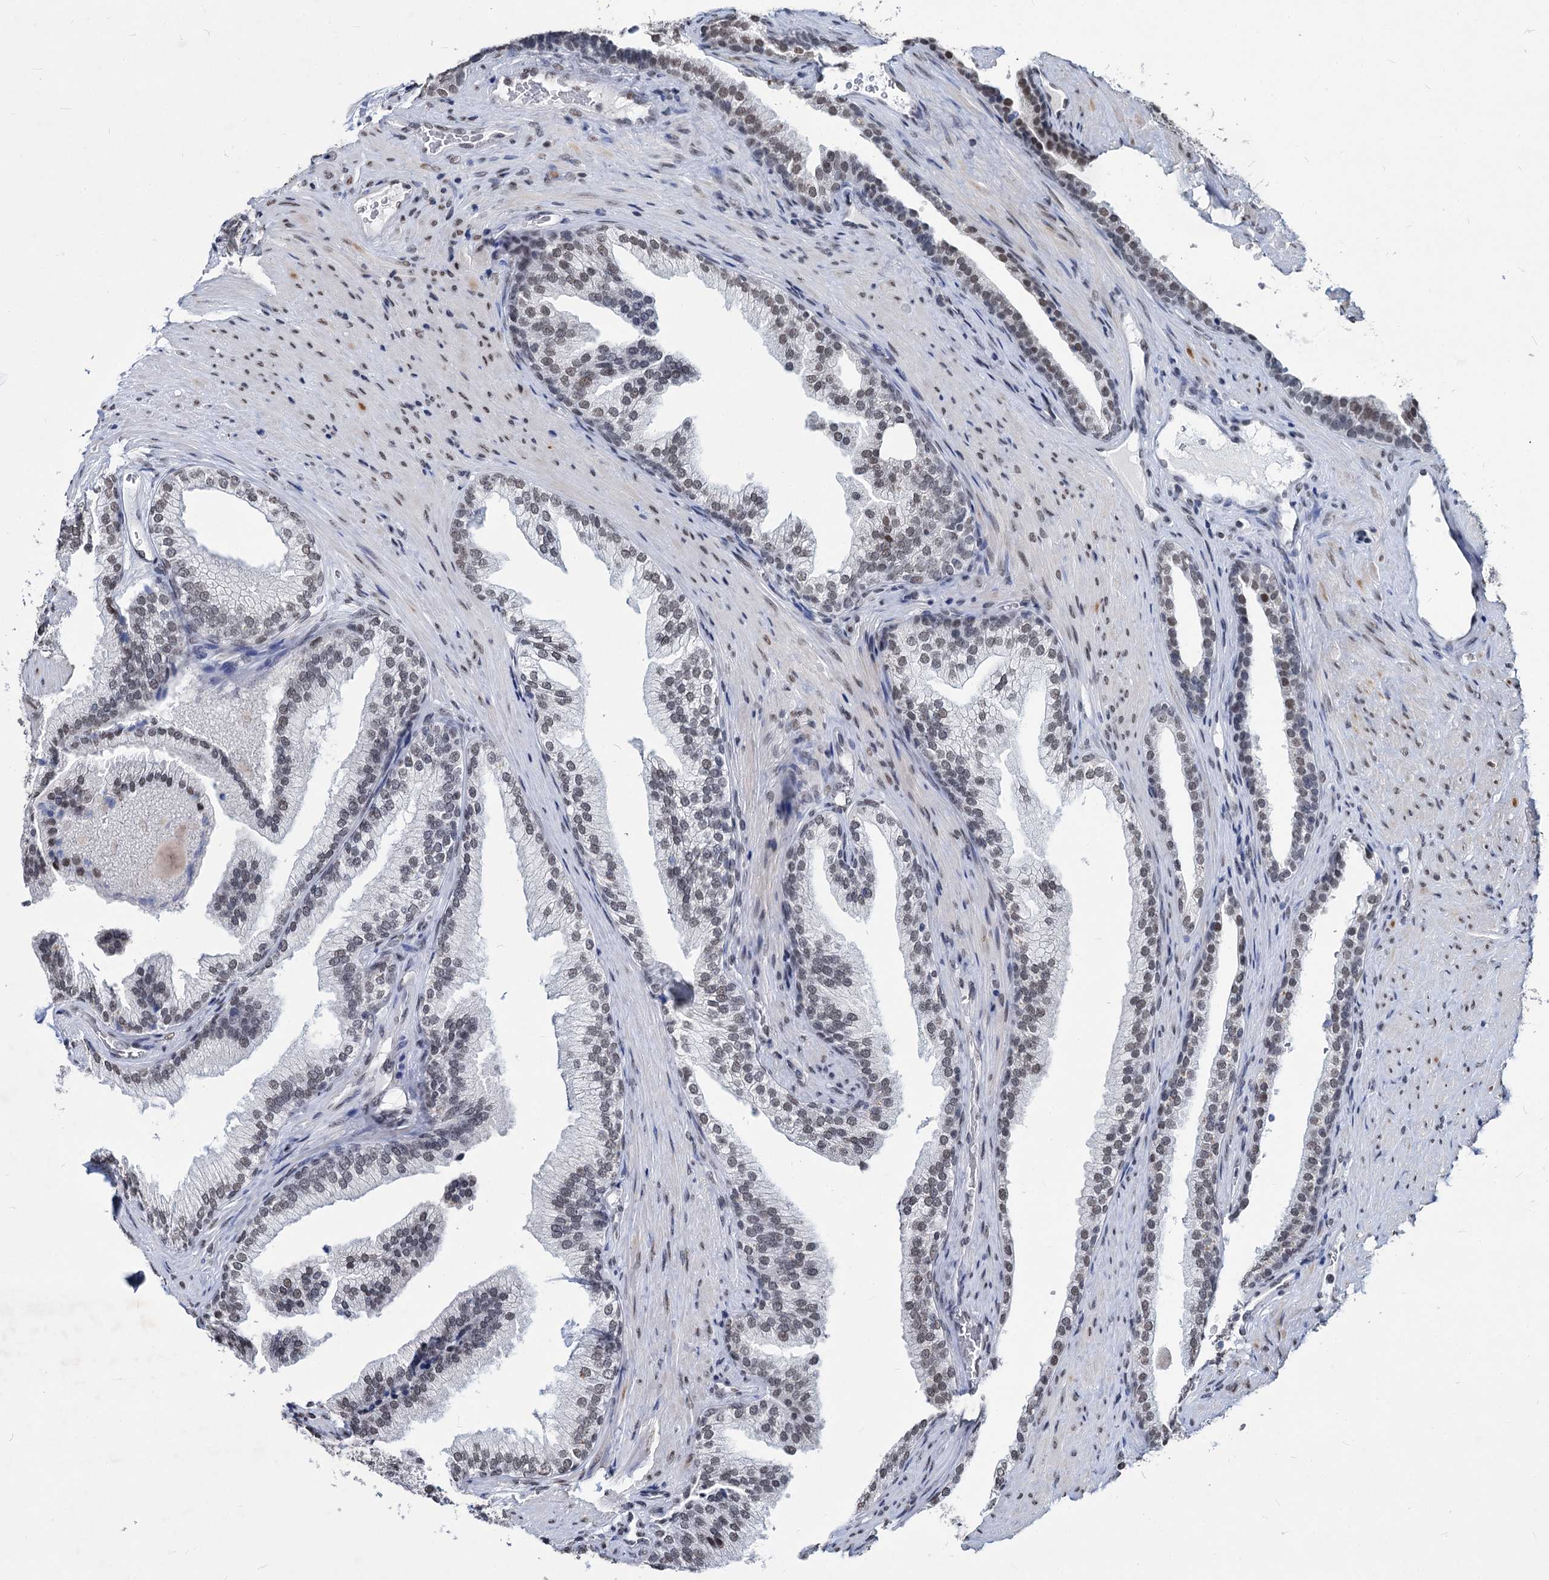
{"staining": {"intensity": "weak", "quantity": ">75%", "location": "nuclear"}, "tissue": "prostate", "cell_type": "Glandular cells", "image_type": "normal", "snomed": [{"axis": "morphology", "description": "Normal tissue, NOS"}, {"axis": "topography", "description": "Prostate"}], "caption": "Immunohistochemical staining of unremarkable prostate displays >75% levels of weak nuclear protein positivity in about >75% of glandular cells.", "gene": "PARPBP", "patient": {"sex": "male", "age": 76}}